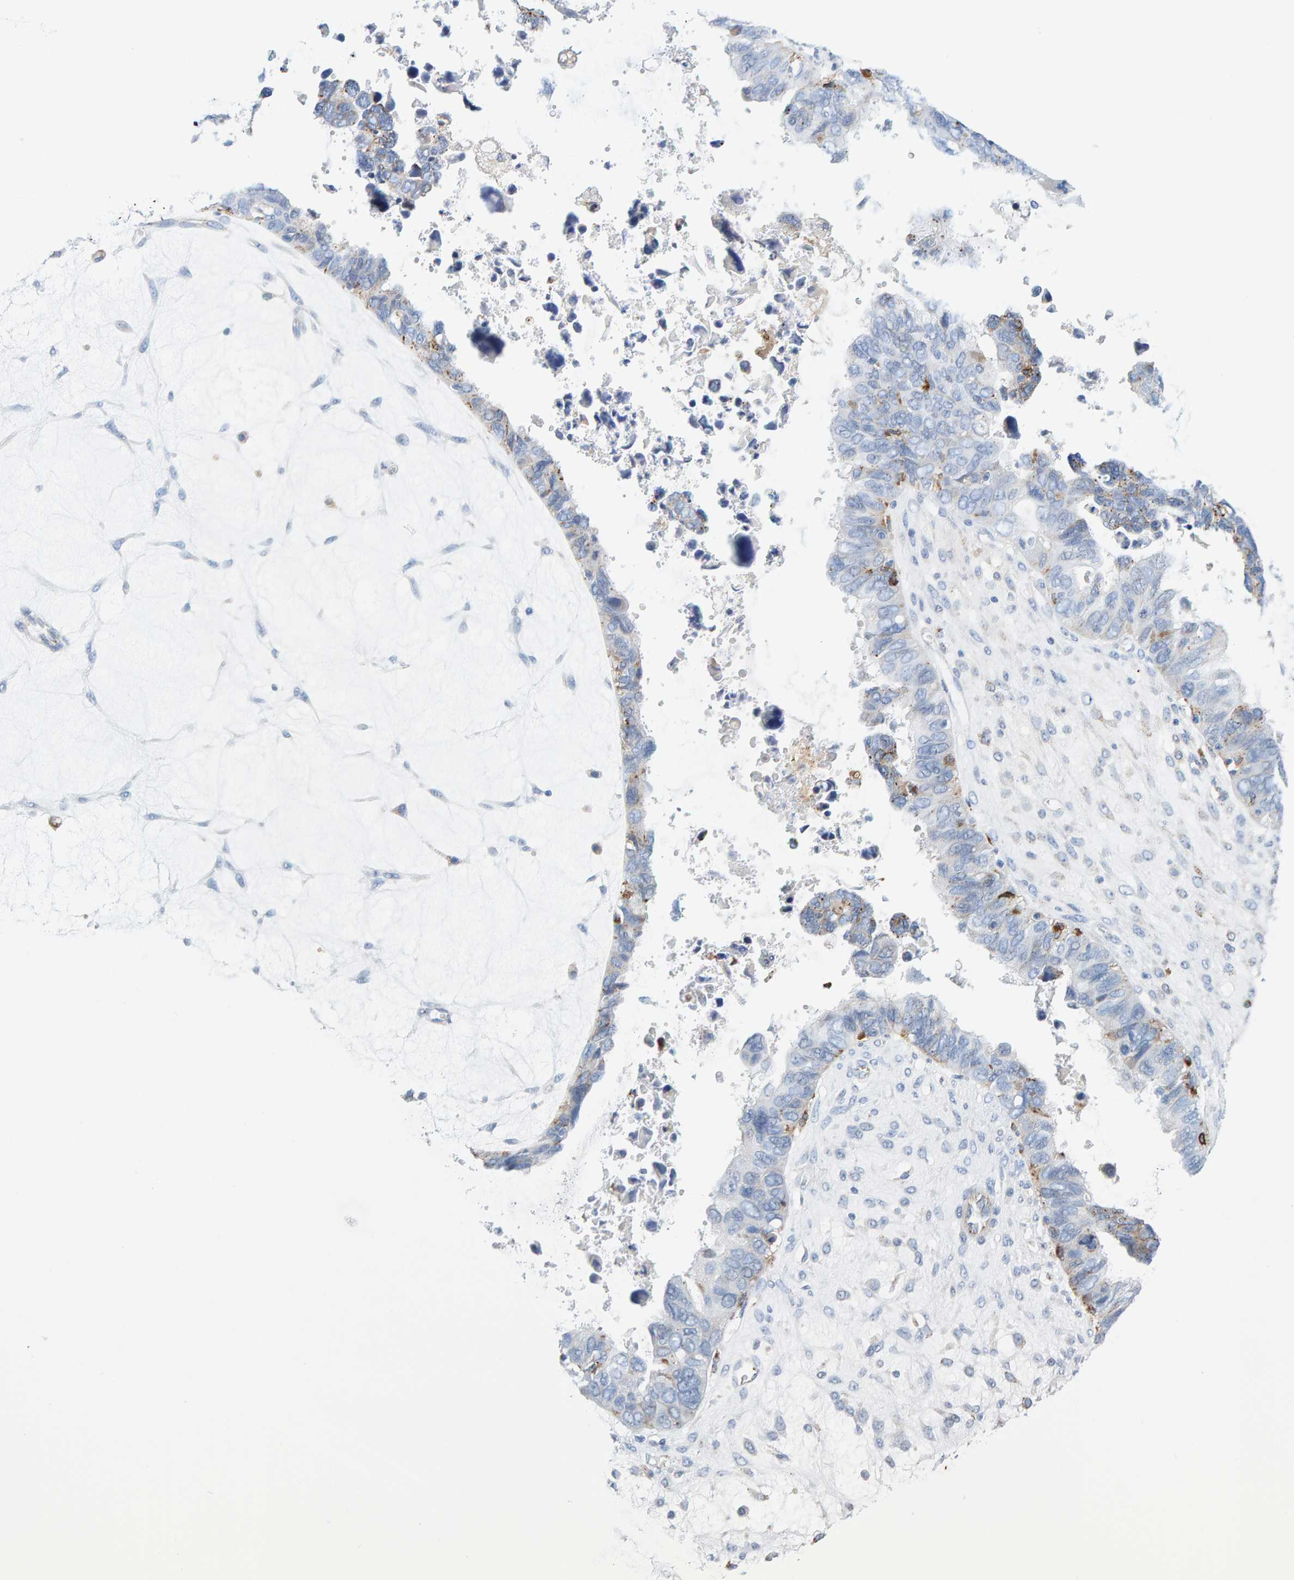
{"staining": {"intensity": "negative", "quantity": "none", "location": "none"}, "tissue": "ovarian cancer", "cell_type": "Tumor cells", "image_type": "cancer", "snomed": [{"axis": "morphology", "description": "Cystadenocarcinoma, serous, NOS"}, {"axis": "topography", "description": "Ovary"}], "caption": "An immunohistochemistry photomicrograph of ovarian serous cystadenocarcinoma is shown. There is no staining in tumor cells of ovarian serous cystadenocarcinoma.", "gene": "BIN3", "patient": {"sex": "female", "age": 79}}